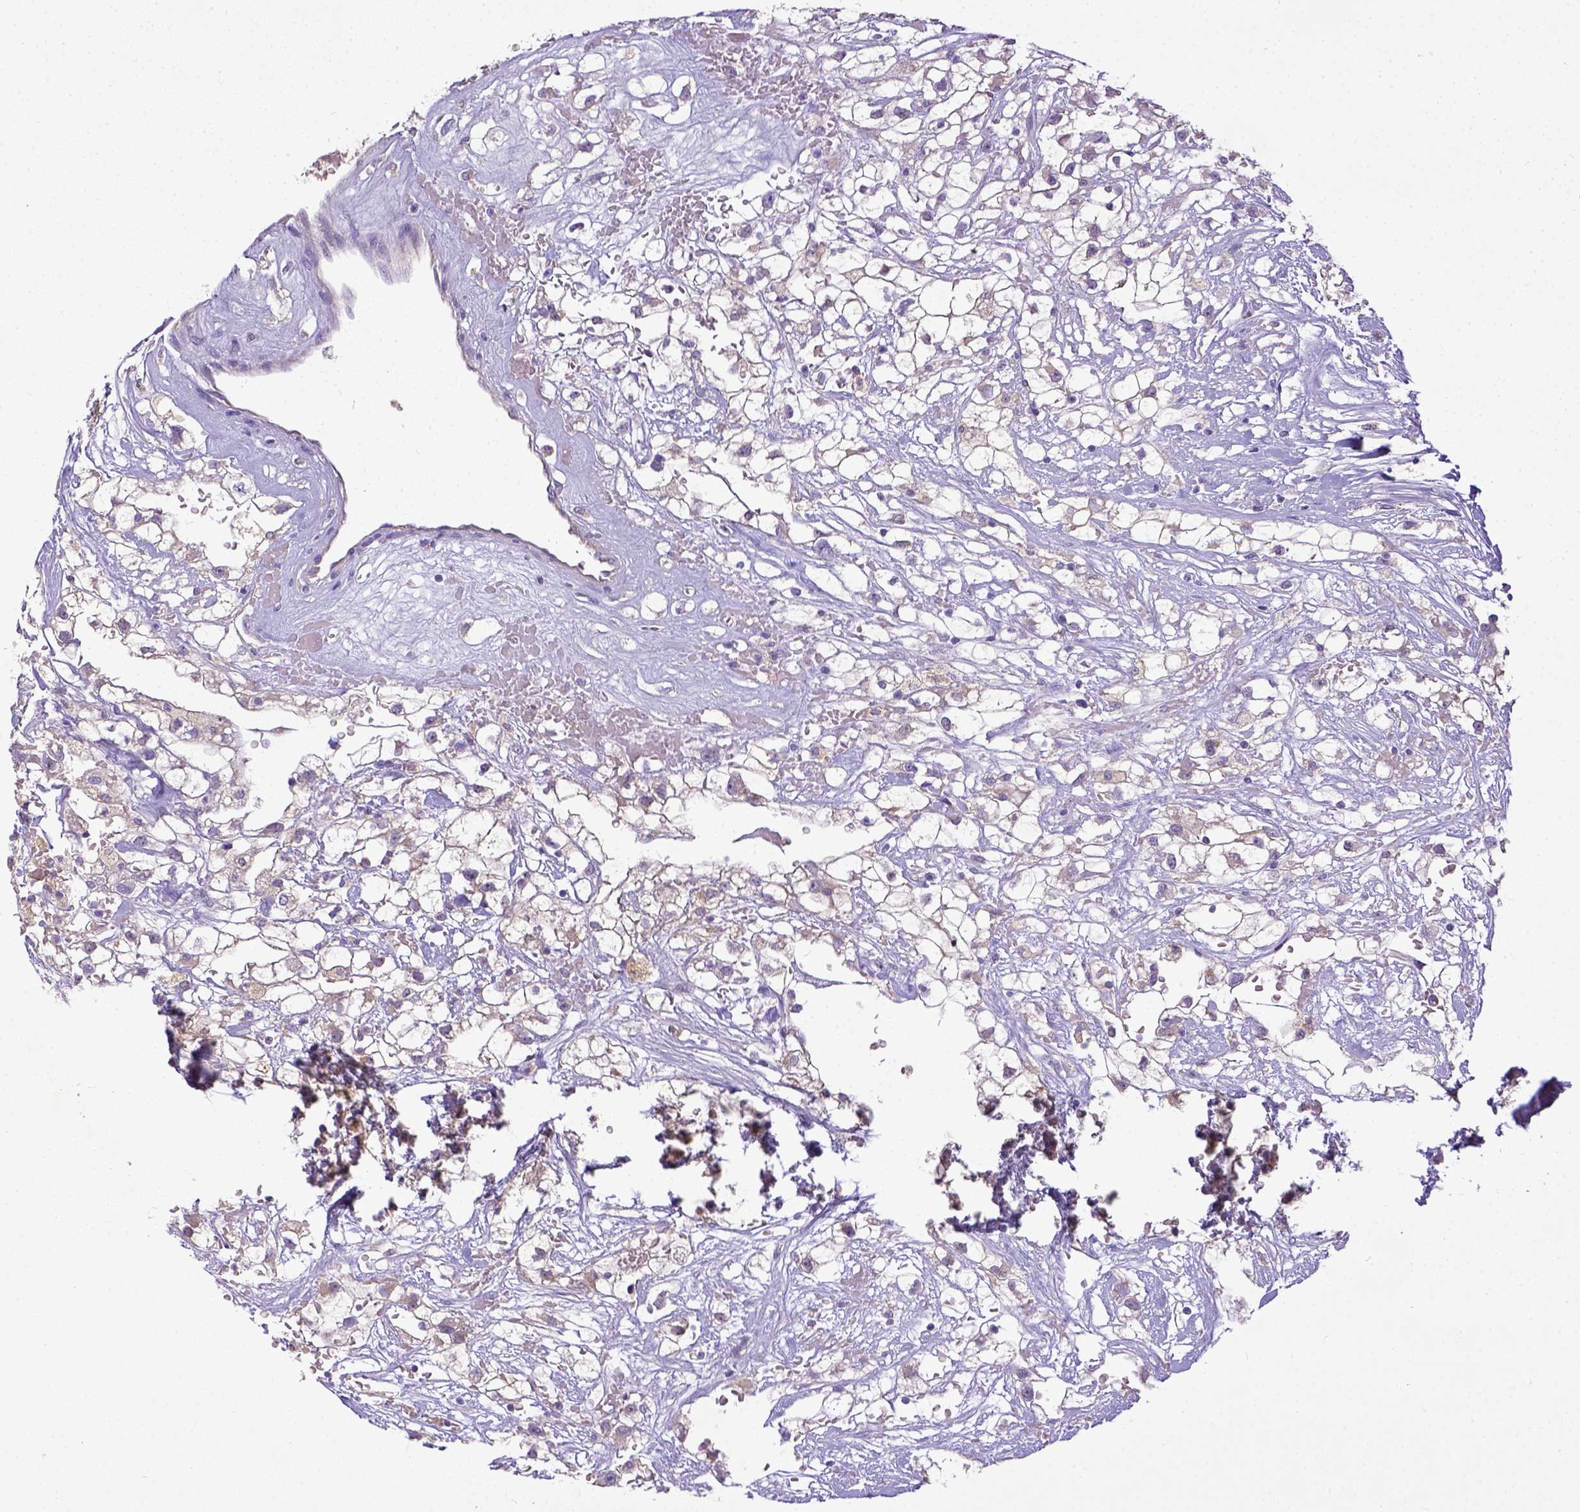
{"staining": {"intensity": "negative", "quantity": "none", "location": "none"}, "tissue": "renal cancer", "cell_type": "Tumor cells", "image_type": "cancer", "snomed": [{"axis": "morphology", "description": "Adenocarcinoma, NOS"}, {"axis": "topography", "description": "Kidney"}], "caption": "Tumor cells show no significant expression in adenocarcinoma (renal).", "gene": "CD40", "patient": {"sex": "male", "age": 59}}